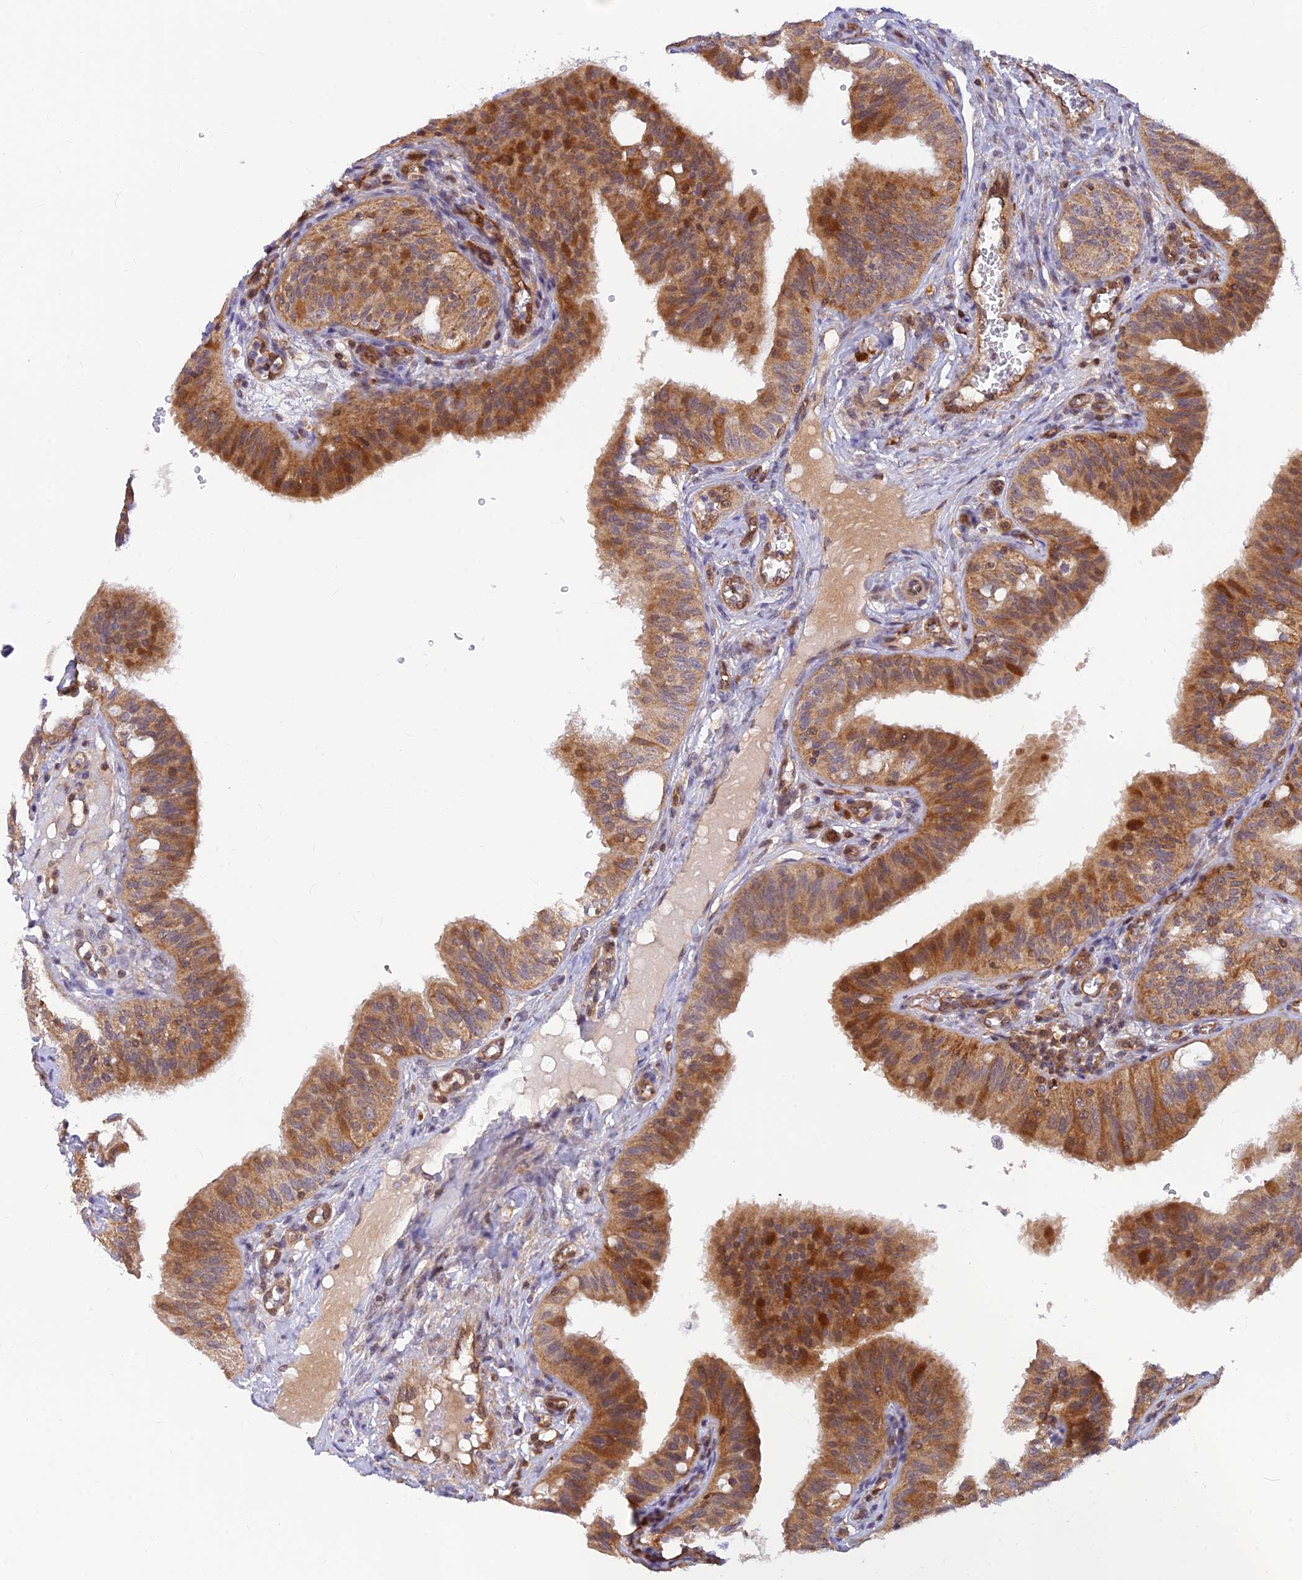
{"staining": {"intensity": "moderate", "quantity": ">75%", "location": "cytoplasmic/membranous"}, "tissue": "fallopian tube", "cell_type": "Glandular cells", "image_type": "normal", "snomed": [{"axis": "morphology", "description": "Normal tissue, NOS"}, {"axis": "topography", "description": "Fallopian tube"}, {"axis": "topography", "description": "Ovary"}], "caption": "Immunohistochemical staining of unremarkable fallopian tube demonstrates >75% levels of moderate cytoplasmic/membranous protein positivity in about >75% of glandular cells. (IHC, brightfield microscopy, high magnification).", "gene": "LYSMD2", "patient": {"sex": "female", "age": 42}}